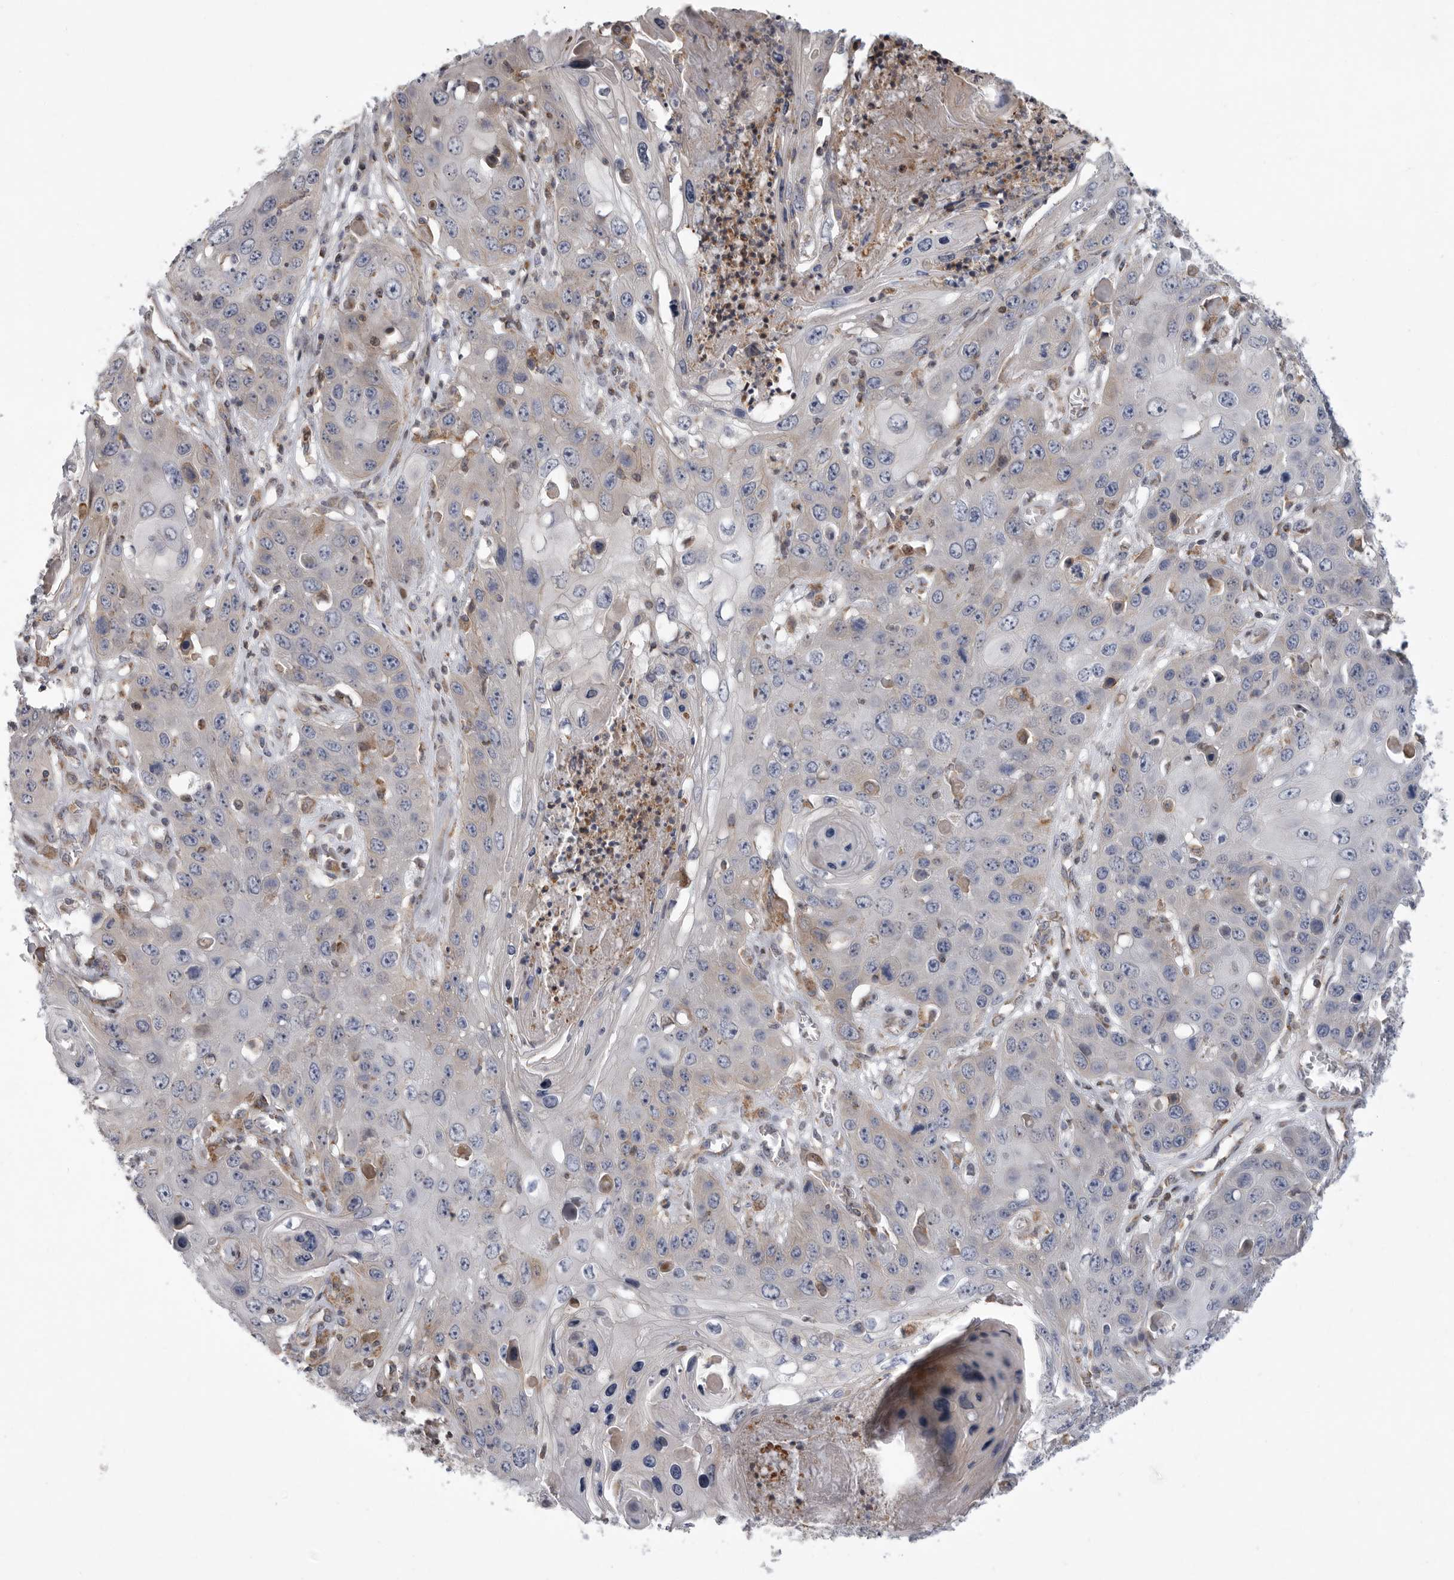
{"staining": {"intensity": "negative", "quantity": "none", "location": "none"}, "tissue": "skin cancer", "cell_type": "Tumor cells", "image_type": "cancer", "snomed": [{"axis": "morphology", "description": "Squamous cell carcinoma, NOS"}, {"axis": "topography", "description": "Skin"}], "caption": "Squamous cell carcinoma (skin) stained for a protein using IHC reveals no positivity tumor cells.", "gene": "MPZL1", "patient": {"sex": "male", "age": 55}}